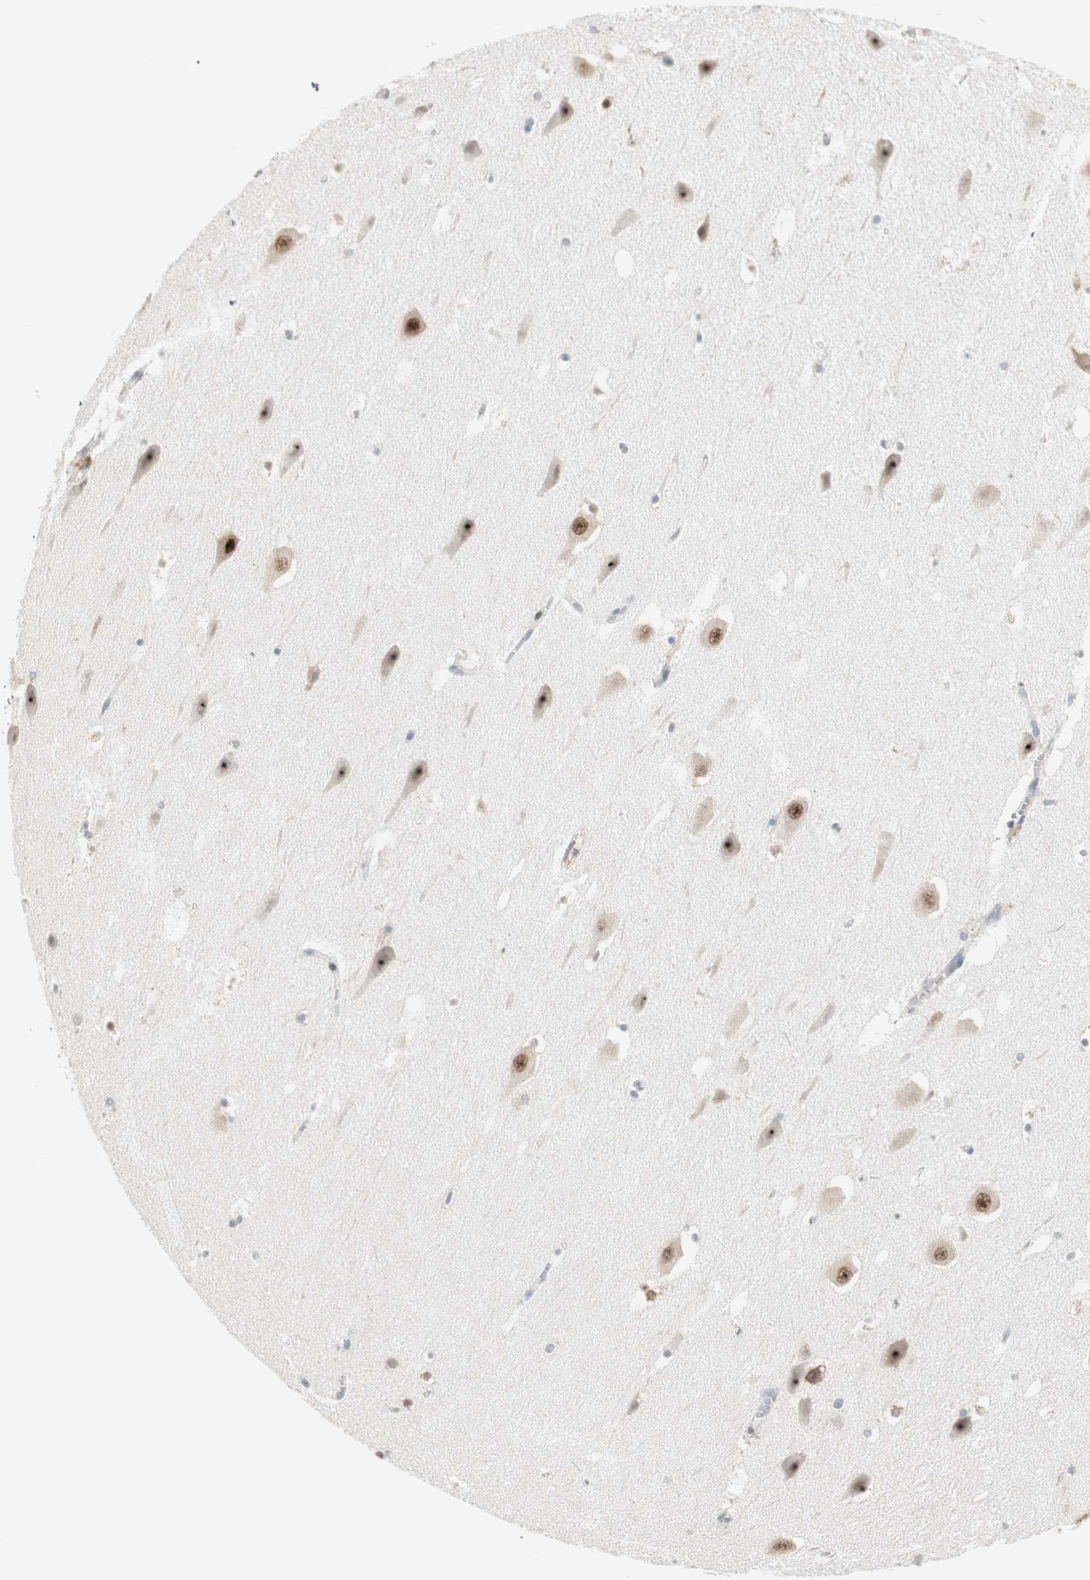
{"staining": {"intensity": "weak", "quantity": "25%-75%", "location": "cytoplasmic/membranous"}, "tissue": "hippocampus", "cell_type": "Glial cells", "image_type": "normal", "snomed": [{"axis": "morphology", "description": "Normal tissue, NOS"}, {"axis": "topography", "description": "Hippocampus"}], "caption": "Unremarkable hippocampus was stained to show a protein in brown. There is low levels of weak cytoplasmic/membranous expression in about 25%-75% of glial cells. (Stains: DAB (3,3'-diaminobenzidine) in brown, nuclei in blue, Microscopy: brightfield microscopy at high magnification).", "gene": "ZFP36", "patient": {"sex": "male", "age": 45}}